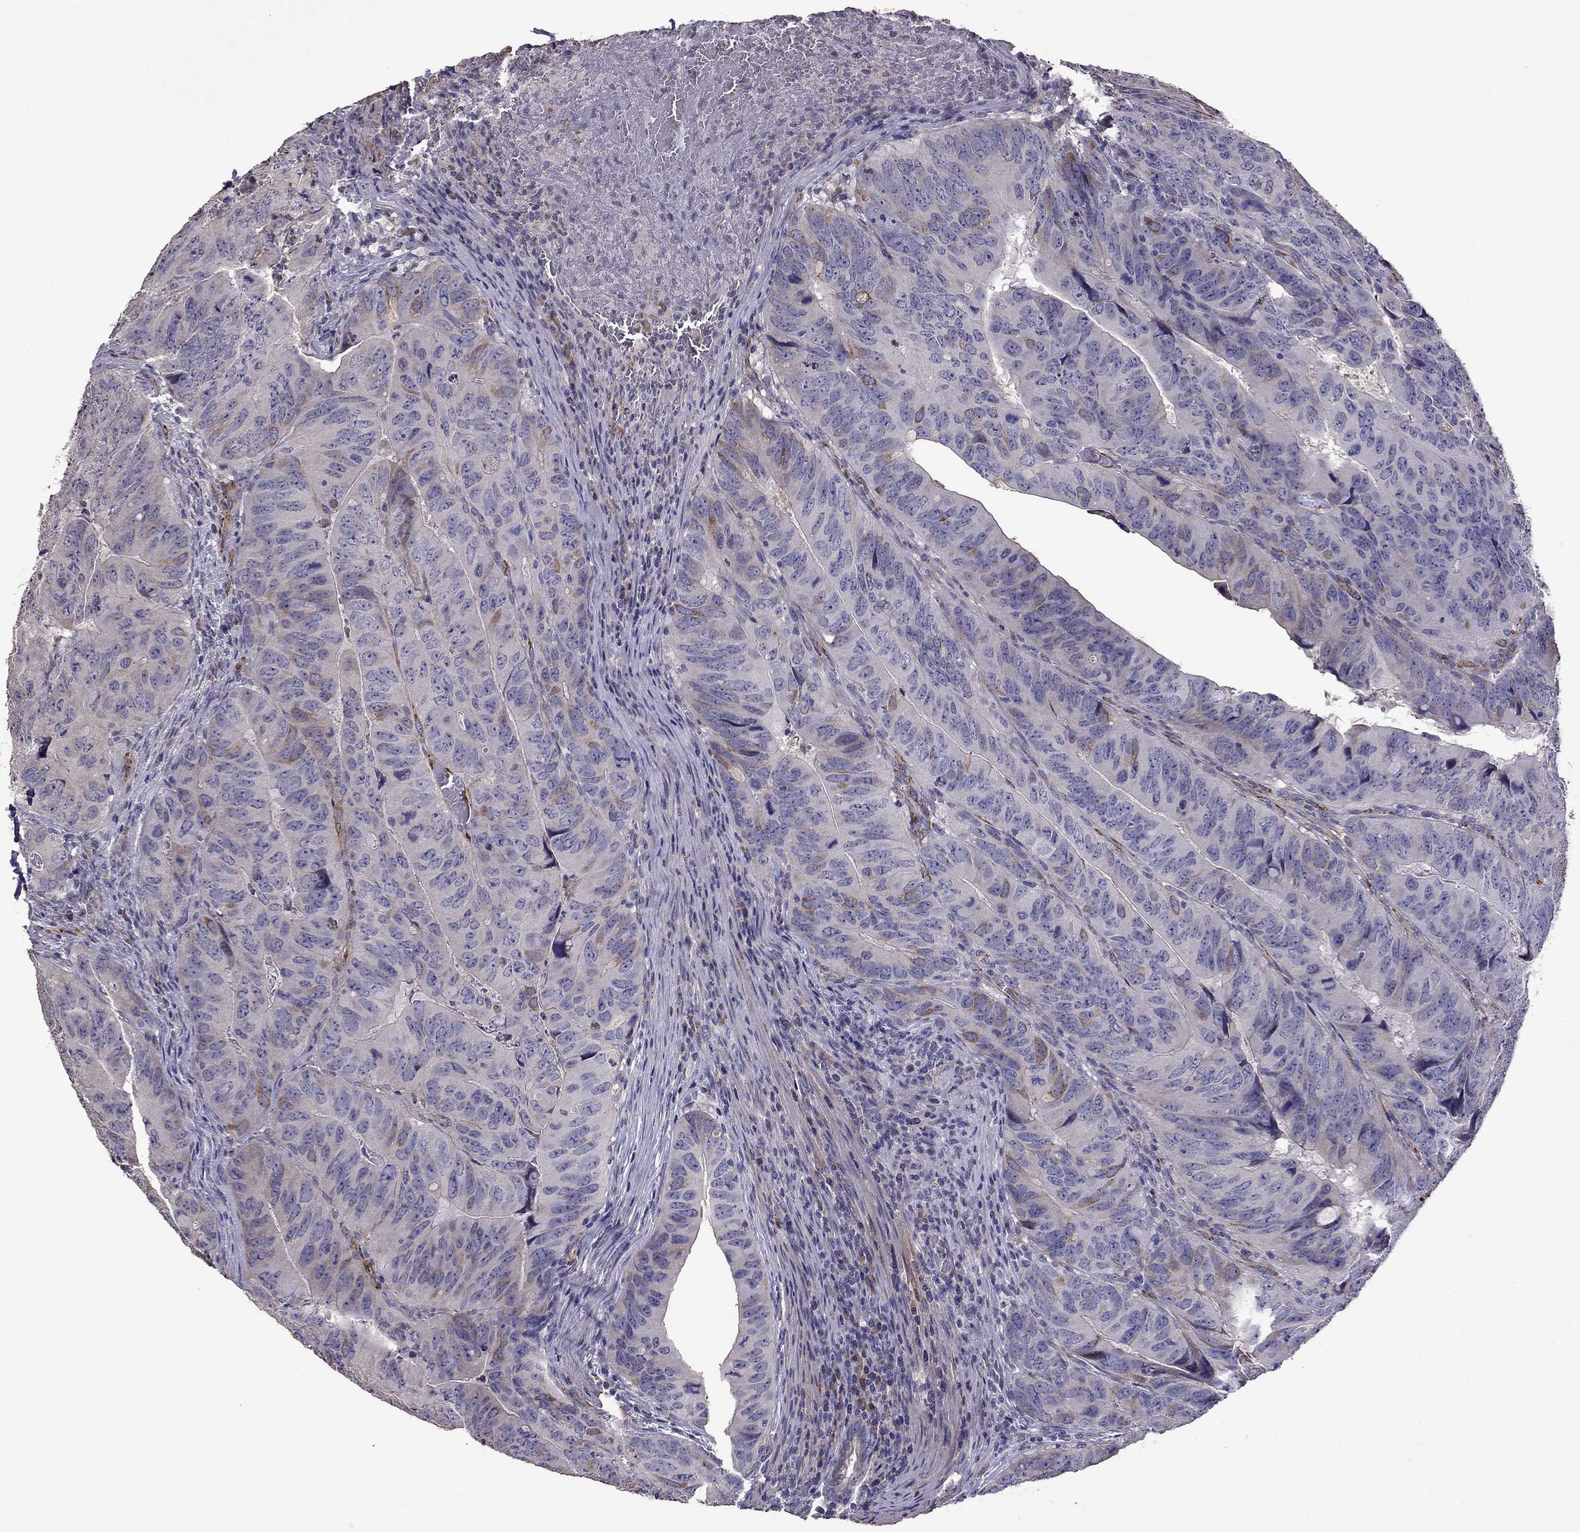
{"staining": {"intensity": "moderate", "quantity": "<25%", "location": "cytoplasmic/membranous"}, "tissue": "colorectal cancer", "cell_type": "Tumor cells", "image_type": "cancer", "snomed": [{"axis": "morphology", "description": "Adenocarcinoma, NOS"}, {"axis": "topography", "description": "Colon"}], "caption": "About <25% of tumor cells in human colorectal cancer reveal moderate cytoplasmic/membranous protein staining as visualized by brown immunohistochemical staining.", "gene": "CDH9", "patient": {"sex": "male", "age": 79}}